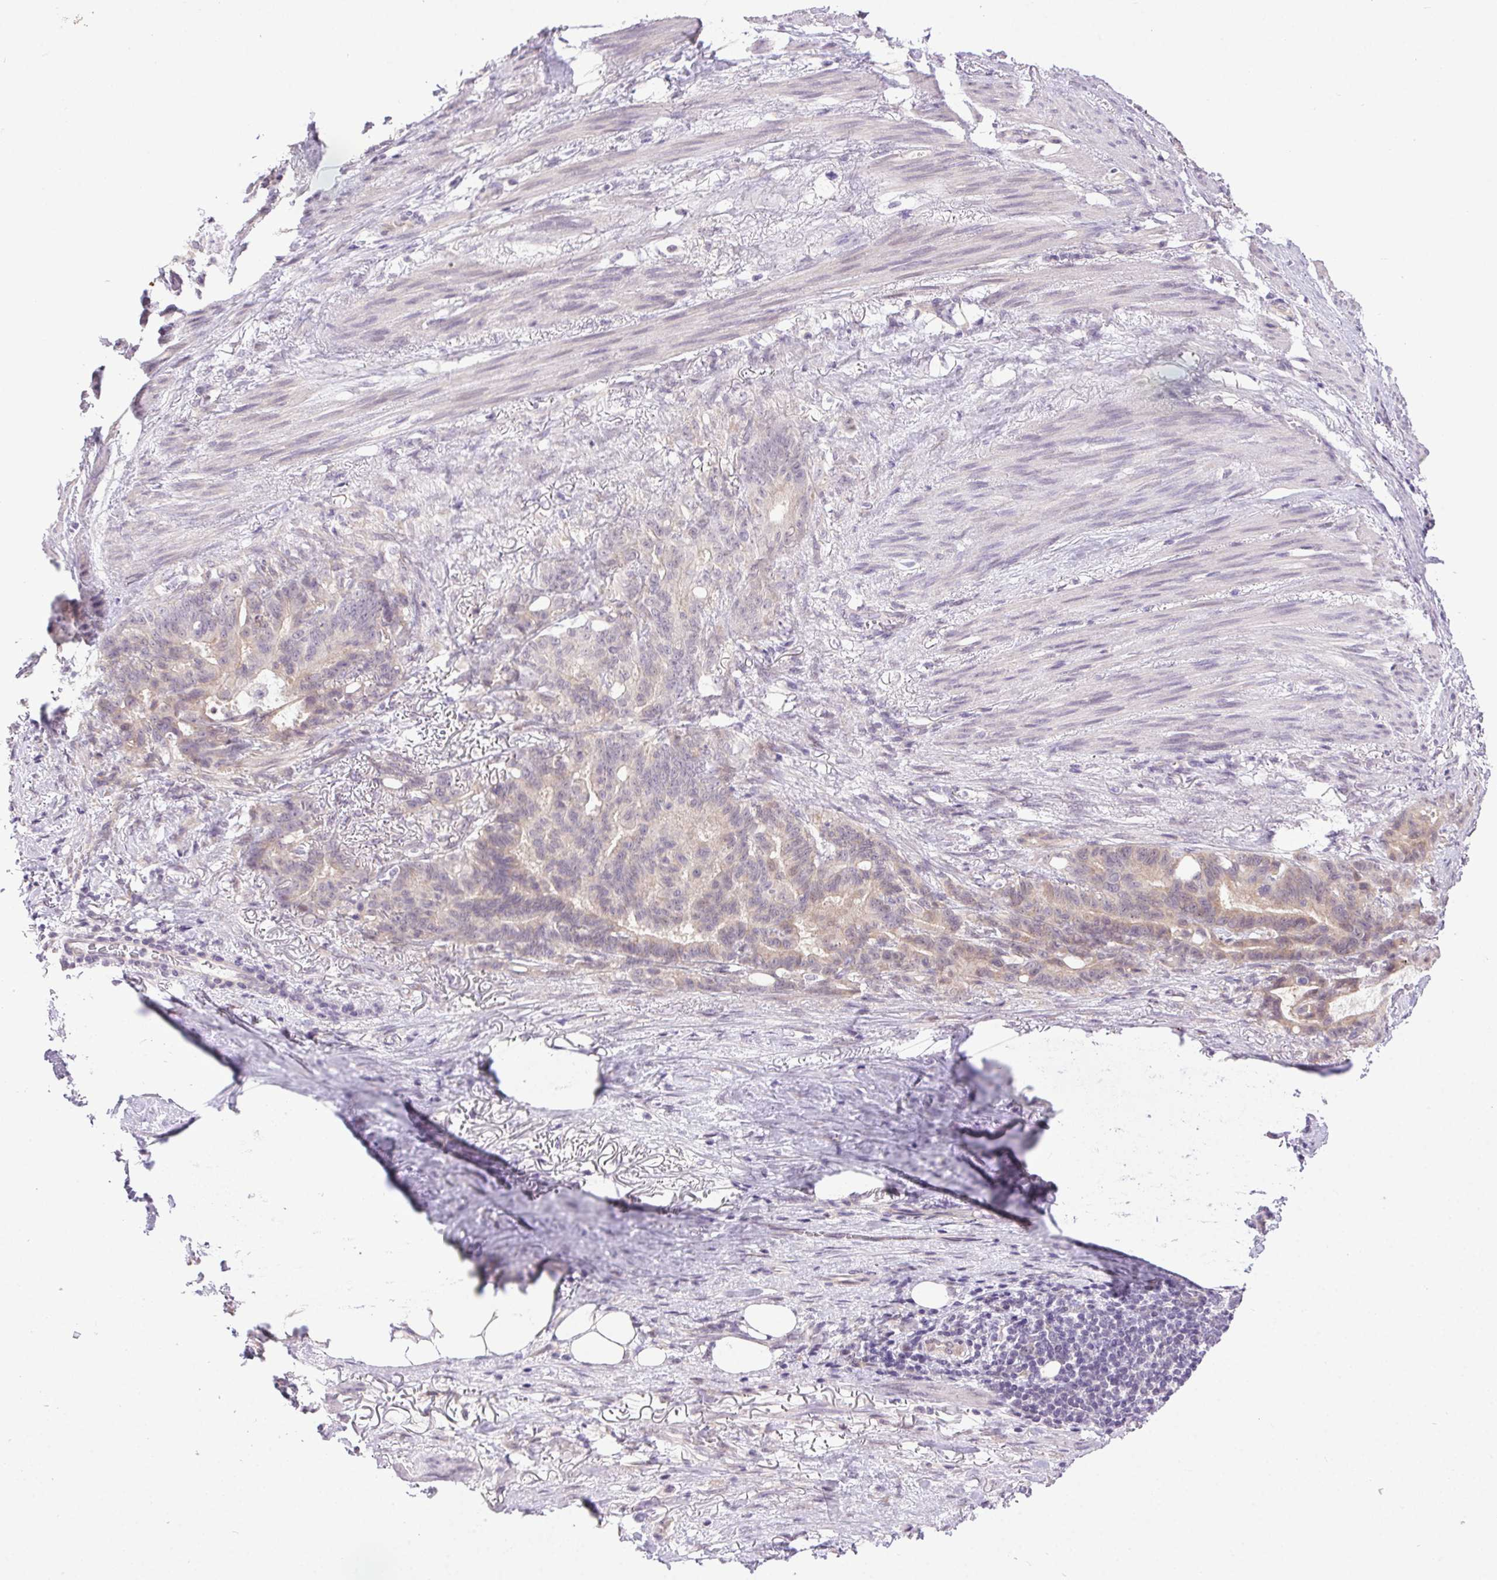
{"staining": {"intensity": "weak", "quantity": "<25%", "location": "cytoplasmic/membranous"}, "tissue": "stomach cancer", "cell_type": "Tumor cells", "image_type": "cancer", "snomed": [{"axis": "morphology", "description": "Normal tissue, NOS"}, {"axis": "morphology", "description": "Adenocarcinoma, NOS"}, {"axis": "topography", "description": "Esophagus"}, {"axis": "topography", "description": "Stomach, upper"}], "caption": "DAB (3,3'-diaminobenzidine) immunohistochemical staining of stomach cancer demonstrates no significant staining in tumor cells.", "gene": "SYT11", "patient": {"sex": "male", "age": 62}}